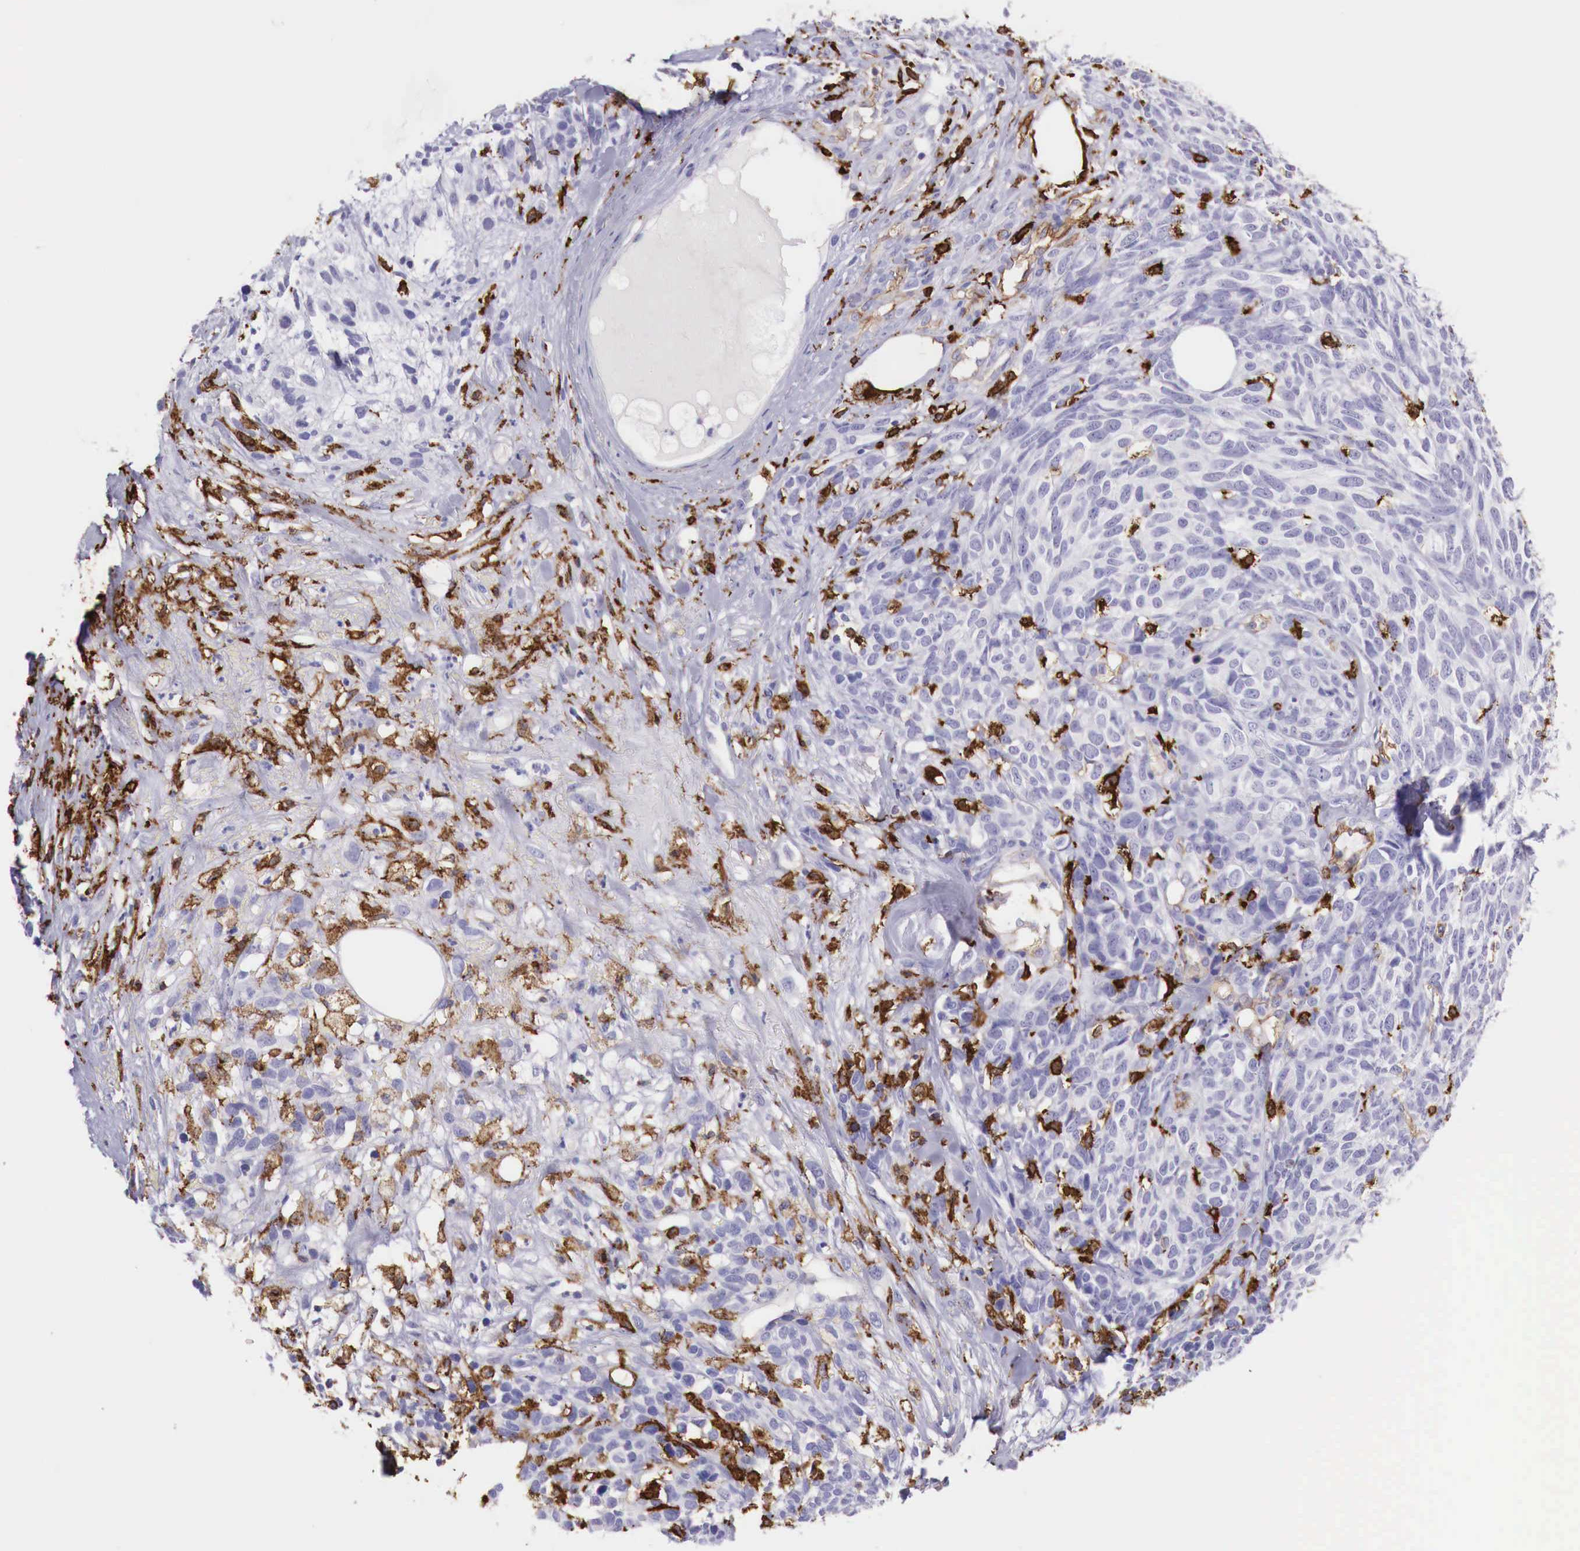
{"staining": {"intensity": "negative", "quantity": "none", "location": "none"}, "tissue": "melanoma", "cell_type": "Tumor cells", "image_type": "cancer", "snomed": [{"axis": "morphology", "description": "Malignant melanoma, NOS"}, {"axis": "topography", "description": "Skin"}], "caption": "Immunohistochemical staining of malignant melanoma exhibits no significant positivity in tumor cells.", "gene": "MSR1", "patient": {"sex": "female", "age": 85}}